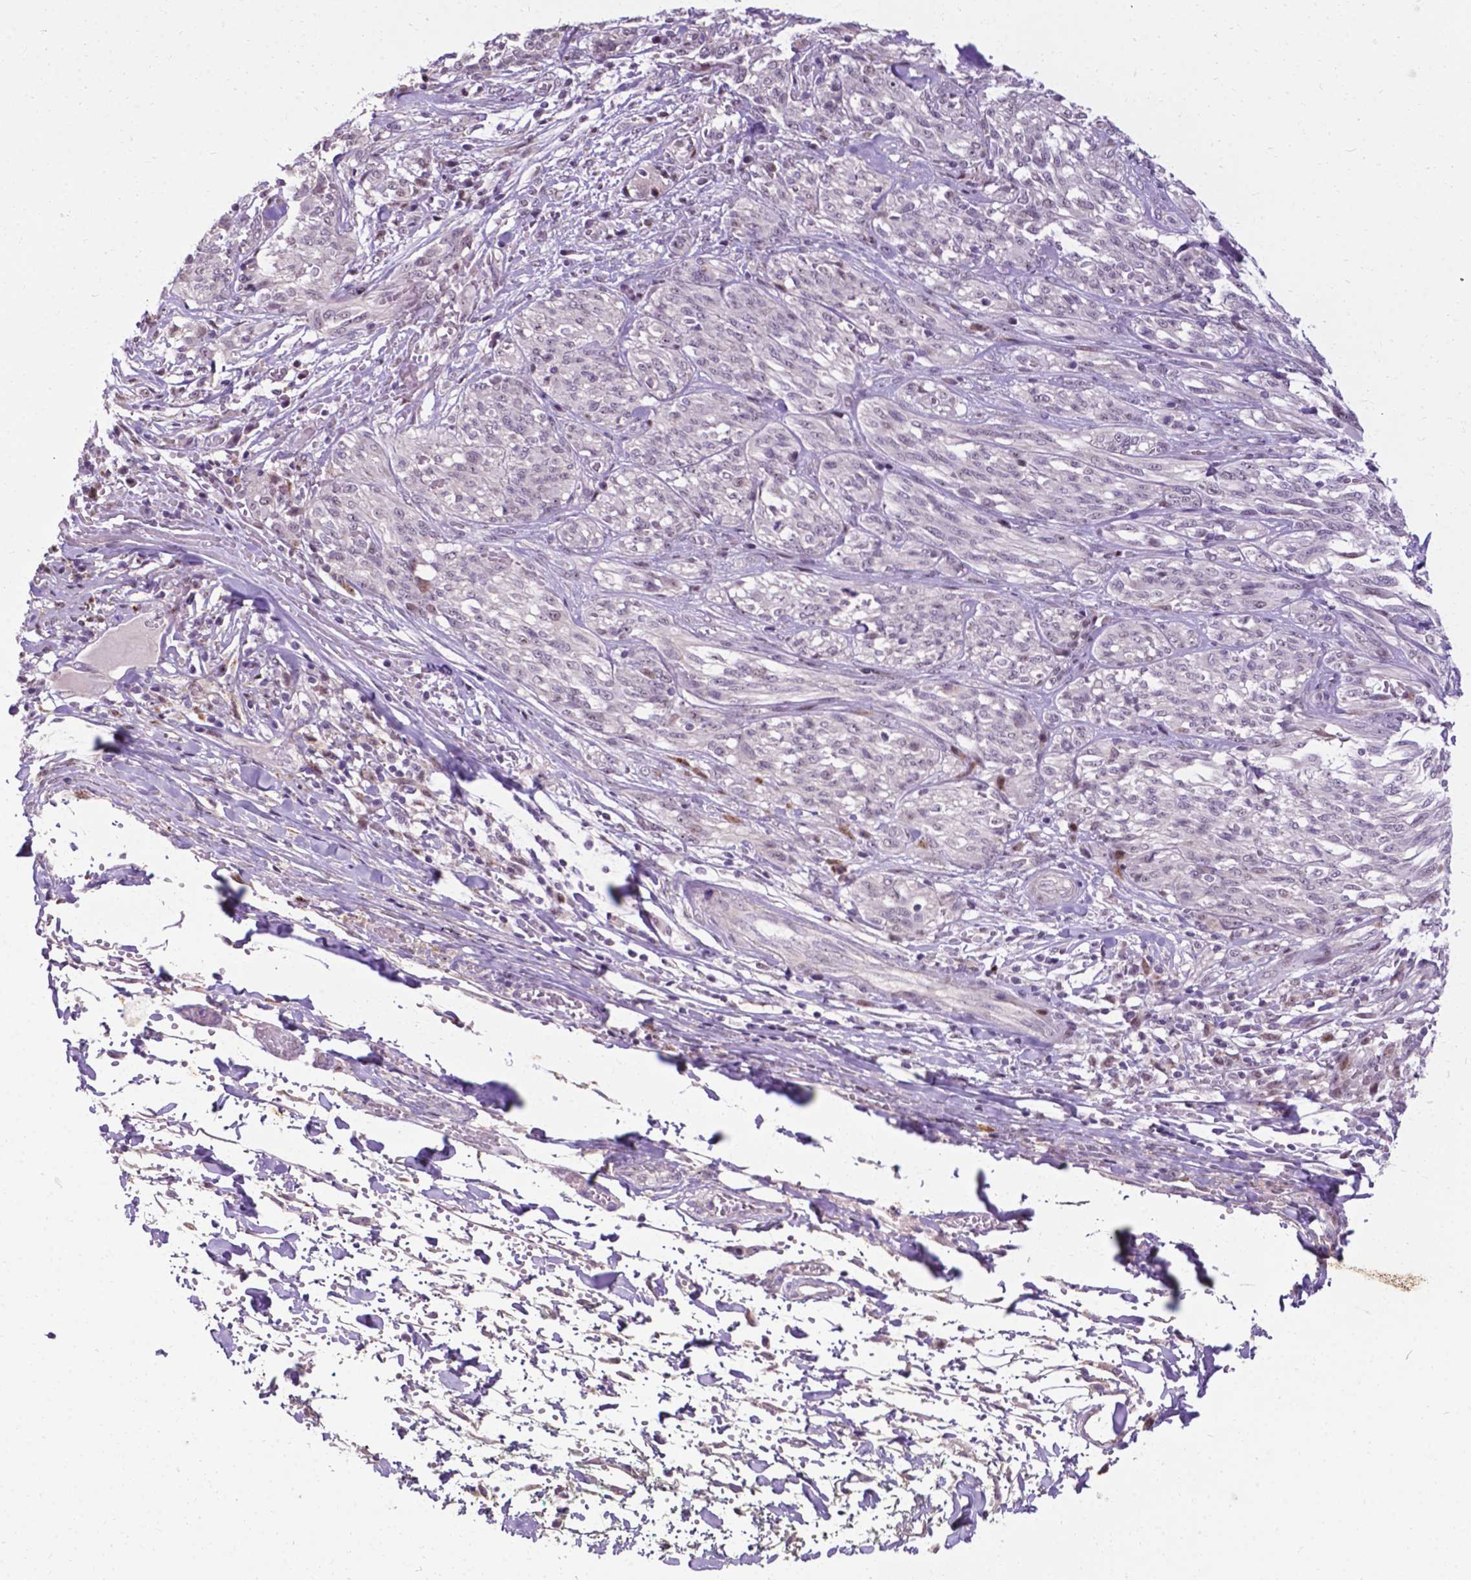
{"staining": {"intensity": "negative", "quantity": "none", "location": "none"}, "tissue": "melanoma", "cell_type": "Tumor cells", "image_type": "cancer", "snomed": [{"axis": "morphology", "description": "Malignant melanoma, NOS"}, {"axis": "topography", "description": "Skin"}], "caption": "Tumor cells show no significant expression in melanoma.", "gene": "SMAD3", "patient": {"sex": "female", "age": 91}}